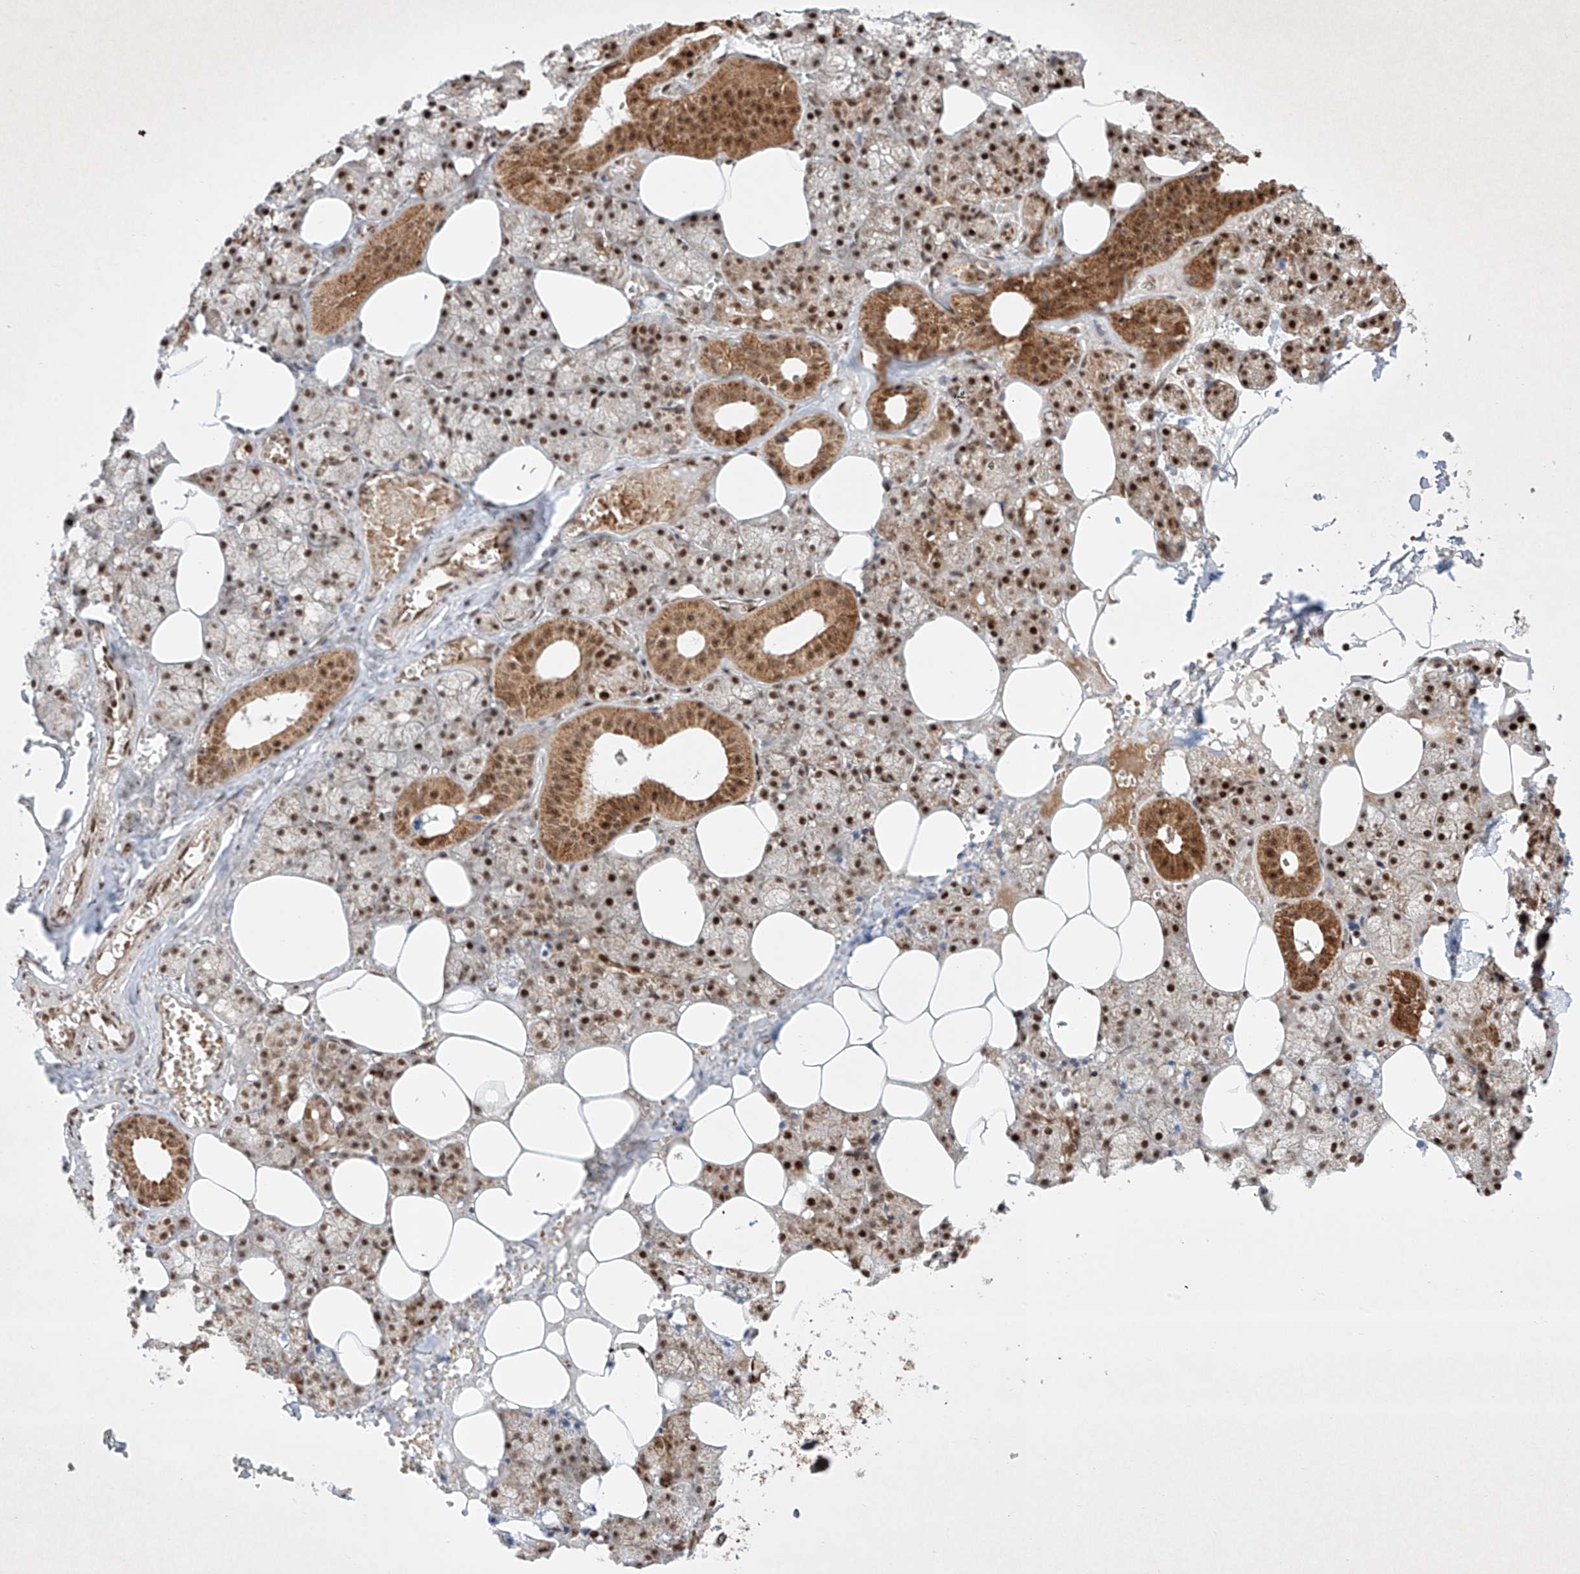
{"staining": {"intensity": "strong", "quantity": ">75%", "location": "cytoplasmic/membranous,nuclear"}, "tissue": "salivary gland", "cell_type": "Glandular cells", "image_type": "normal", "snomed": [{"axis": "morphology", "description": "Normal tissue, NOS"}, {"axis": "topography", "description": "Salivary gland"}], "caption": "A brown stain shows strong cytoplasmic/membranous,nuclear staining of a protein in glandular cells of unremarkable salivary gland. (Brightfield microscopy of DAB IHC at high magnification).", "gene": "EPG5", "patient": {"sex": "male", "age": 62}}